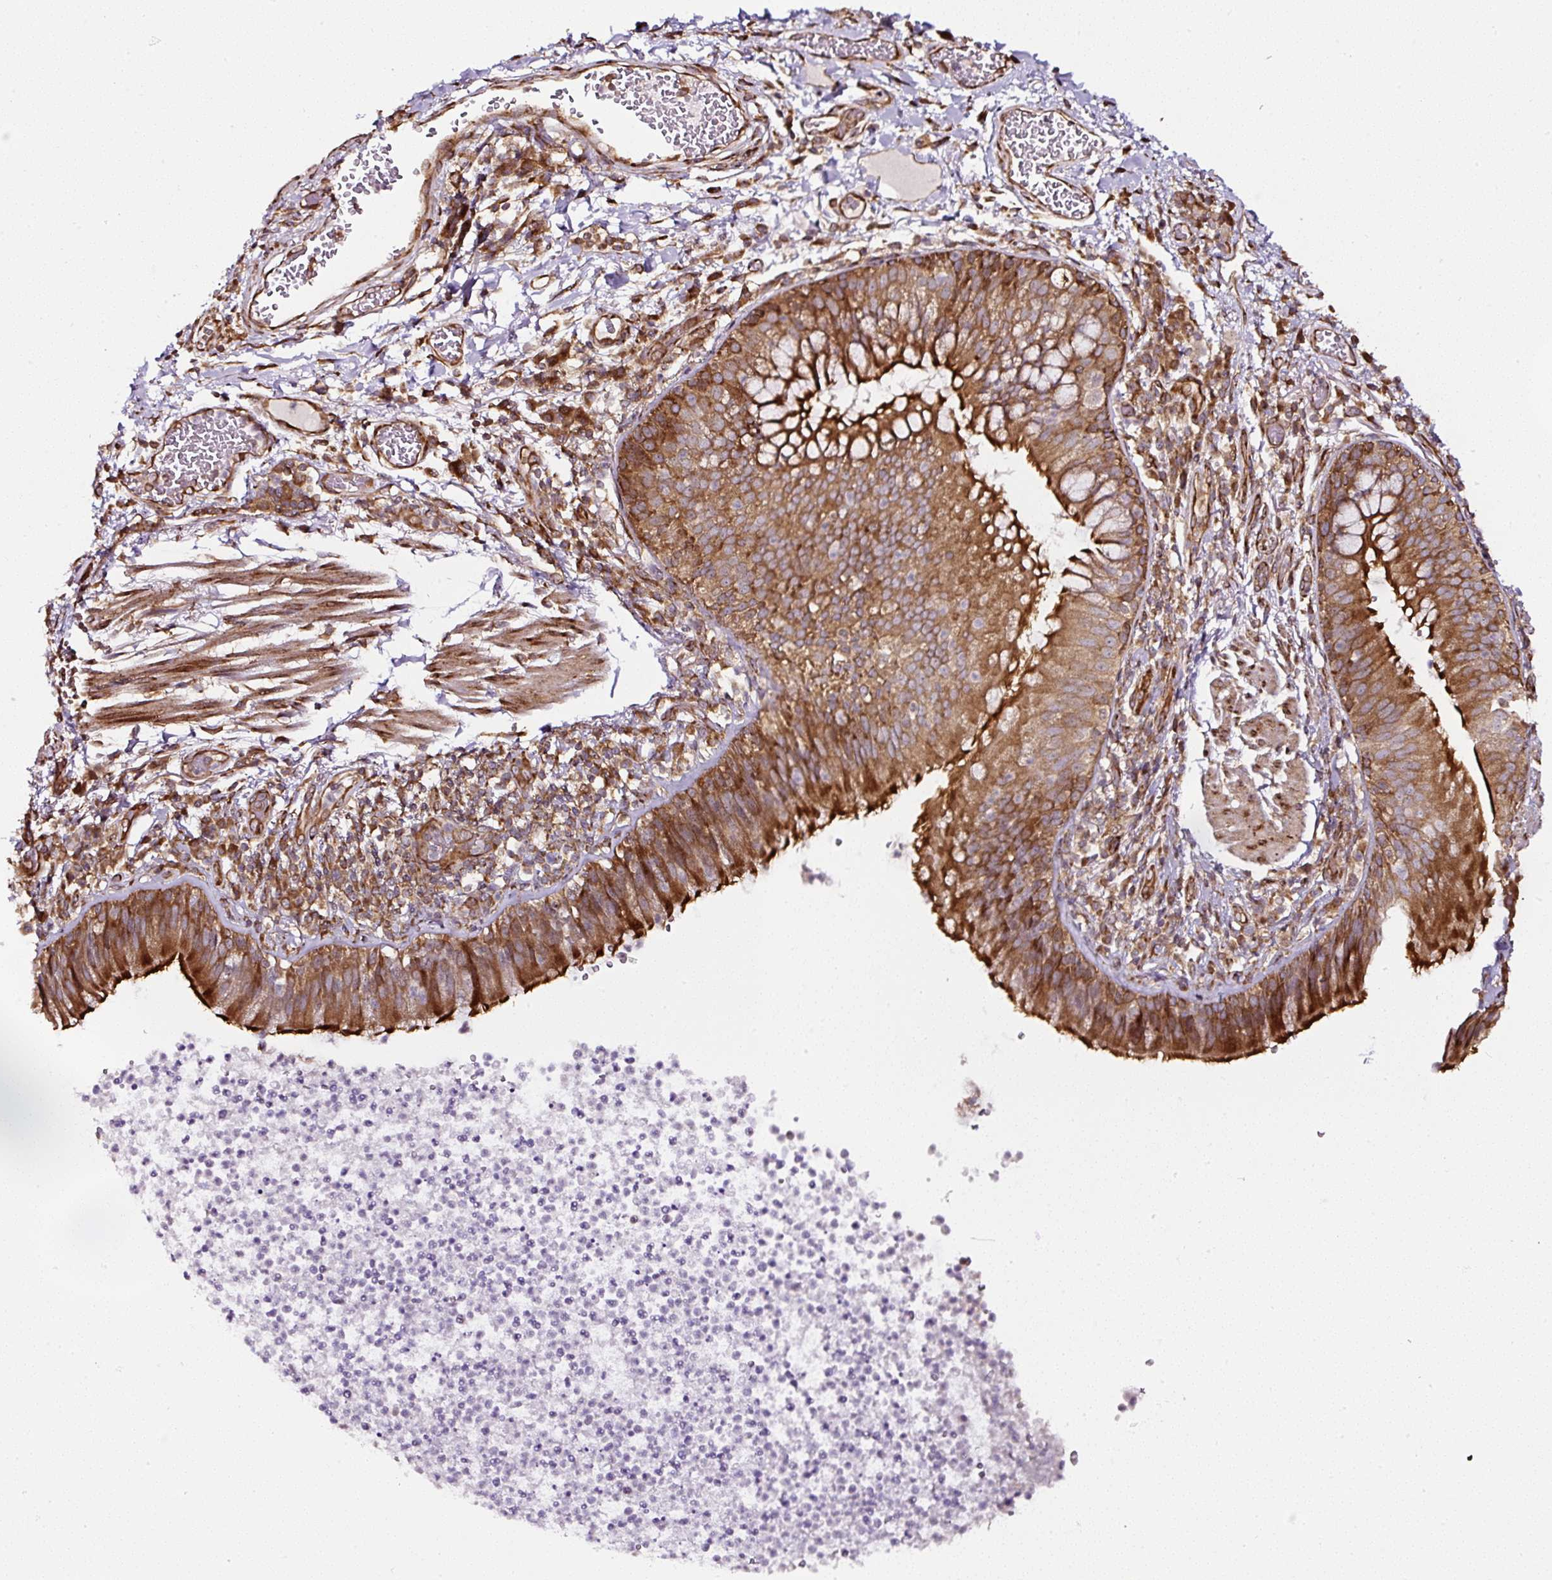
{"staining": {"intensity": "strong", "quantity": ">75%", "location": "cytoplasmic/membranous"}, "tissue": "bronchus", "cell_type": "Respiratory epithelial cells", "image_type": "normal", "snomed": [{"axis": "morphology", "description": "Normal tissue, NOS"}, {"axis": "topography", "description": "Cartilage tissue"}, {"axis": "topography", "description": "Bronchus"}], "caption": "Protein staining of normal bronchus reveals strong cytoplasmic/membranous expression in approximately >75% of respiratory epithelial cells. Immunohistochemistry (ihc) stains the protein of interest in brown and the nuclei are stained blue.", "gene": "KDM4E", "patient": {"sex": "male", "age": 56}}